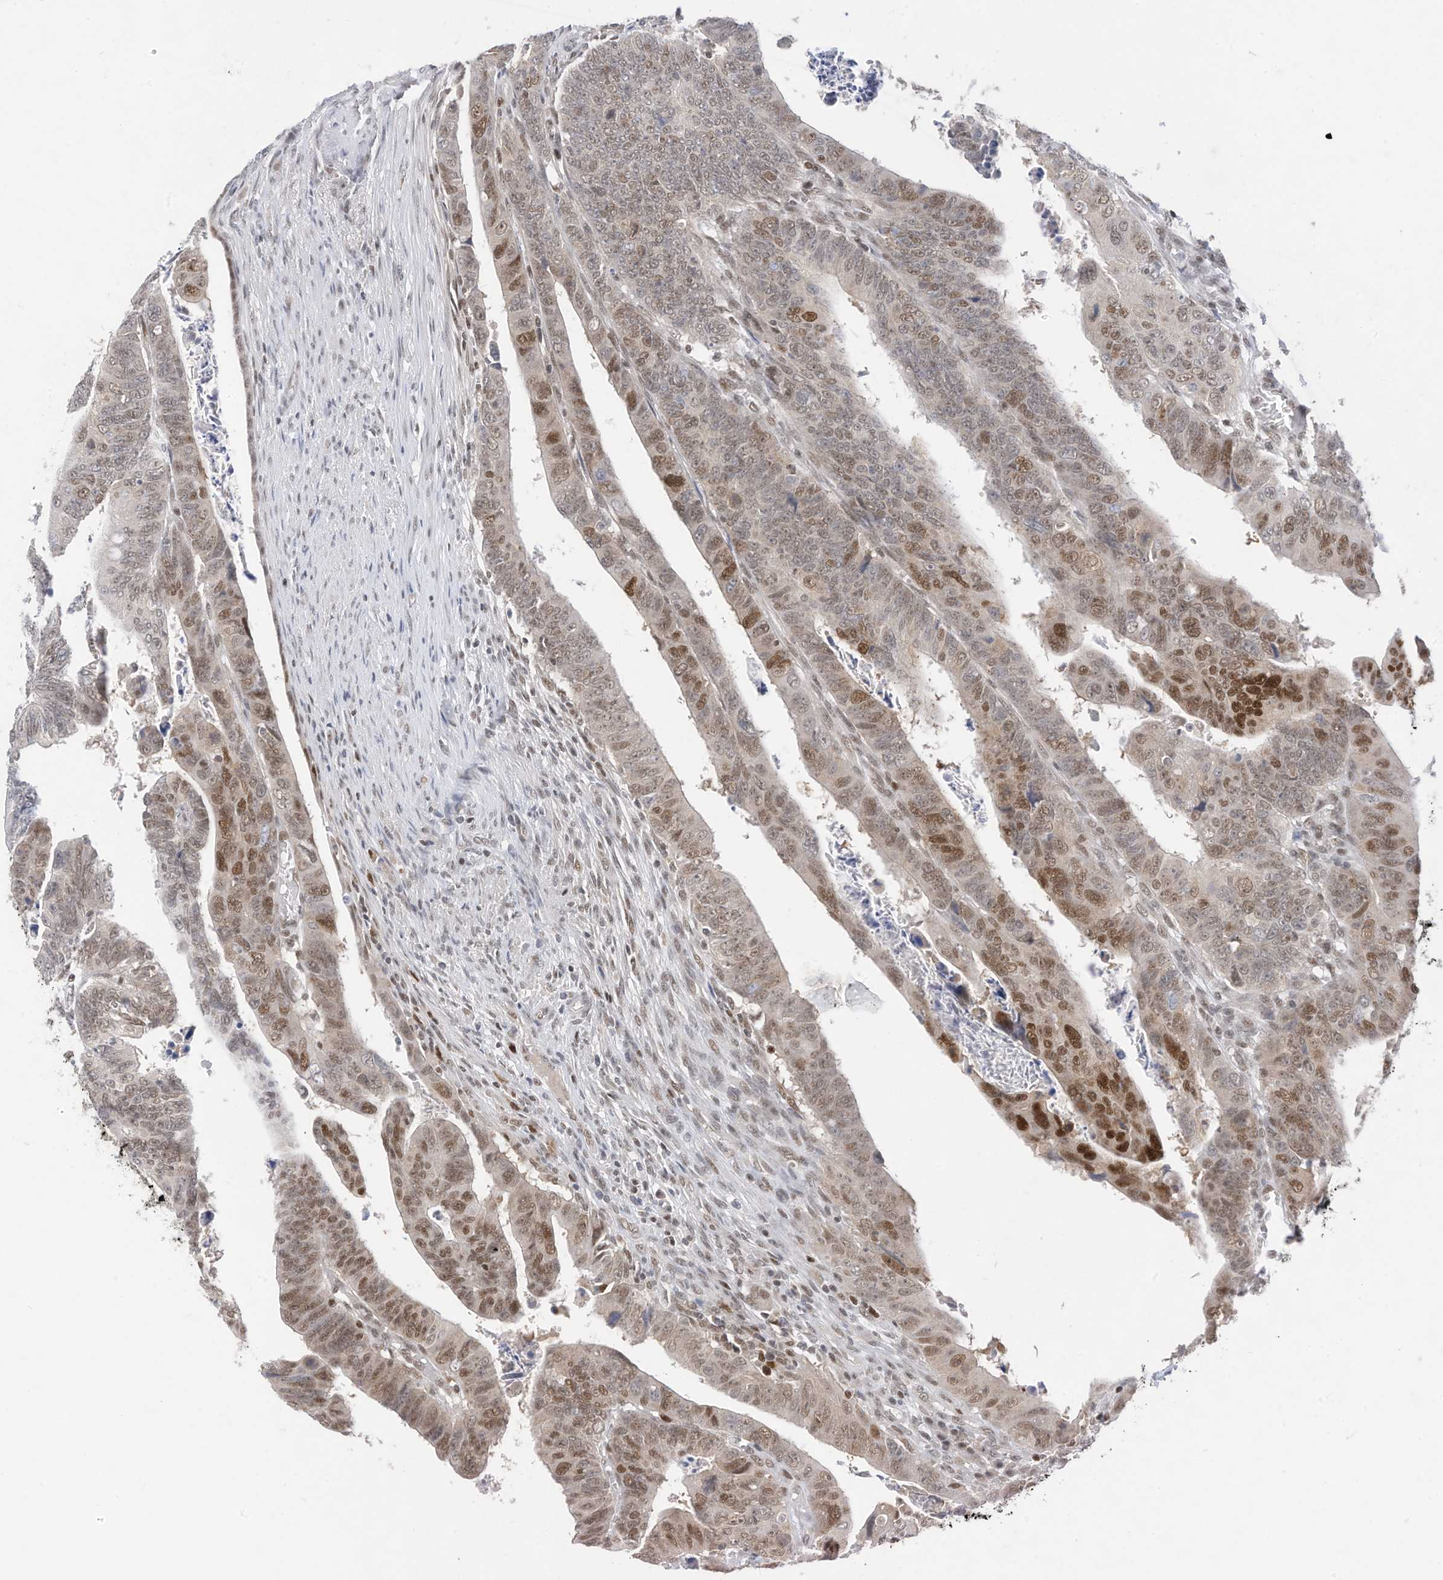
{"staining": {"intensity": "moderate", "quantity": ">75%", "location": "nuclear"}, "tissue": "colorectal cancer", "cell_type": "Tumor cells", "image_type": "cancer", "snomed": [{"axis": "morphology", "description": "Normal tissue, NOS"}, {"axis": "morphology", "description": "Adenocarcinoma, NOS"}, {"axis": "topography", "description": "Rectum"}], "caption": "Colorectal cancer (adenocarcinoma) stained with a protein marker displays moderate staining in tumor cells.", "gene": "OGT", "patient": {"sex": "female", "age": 65}}